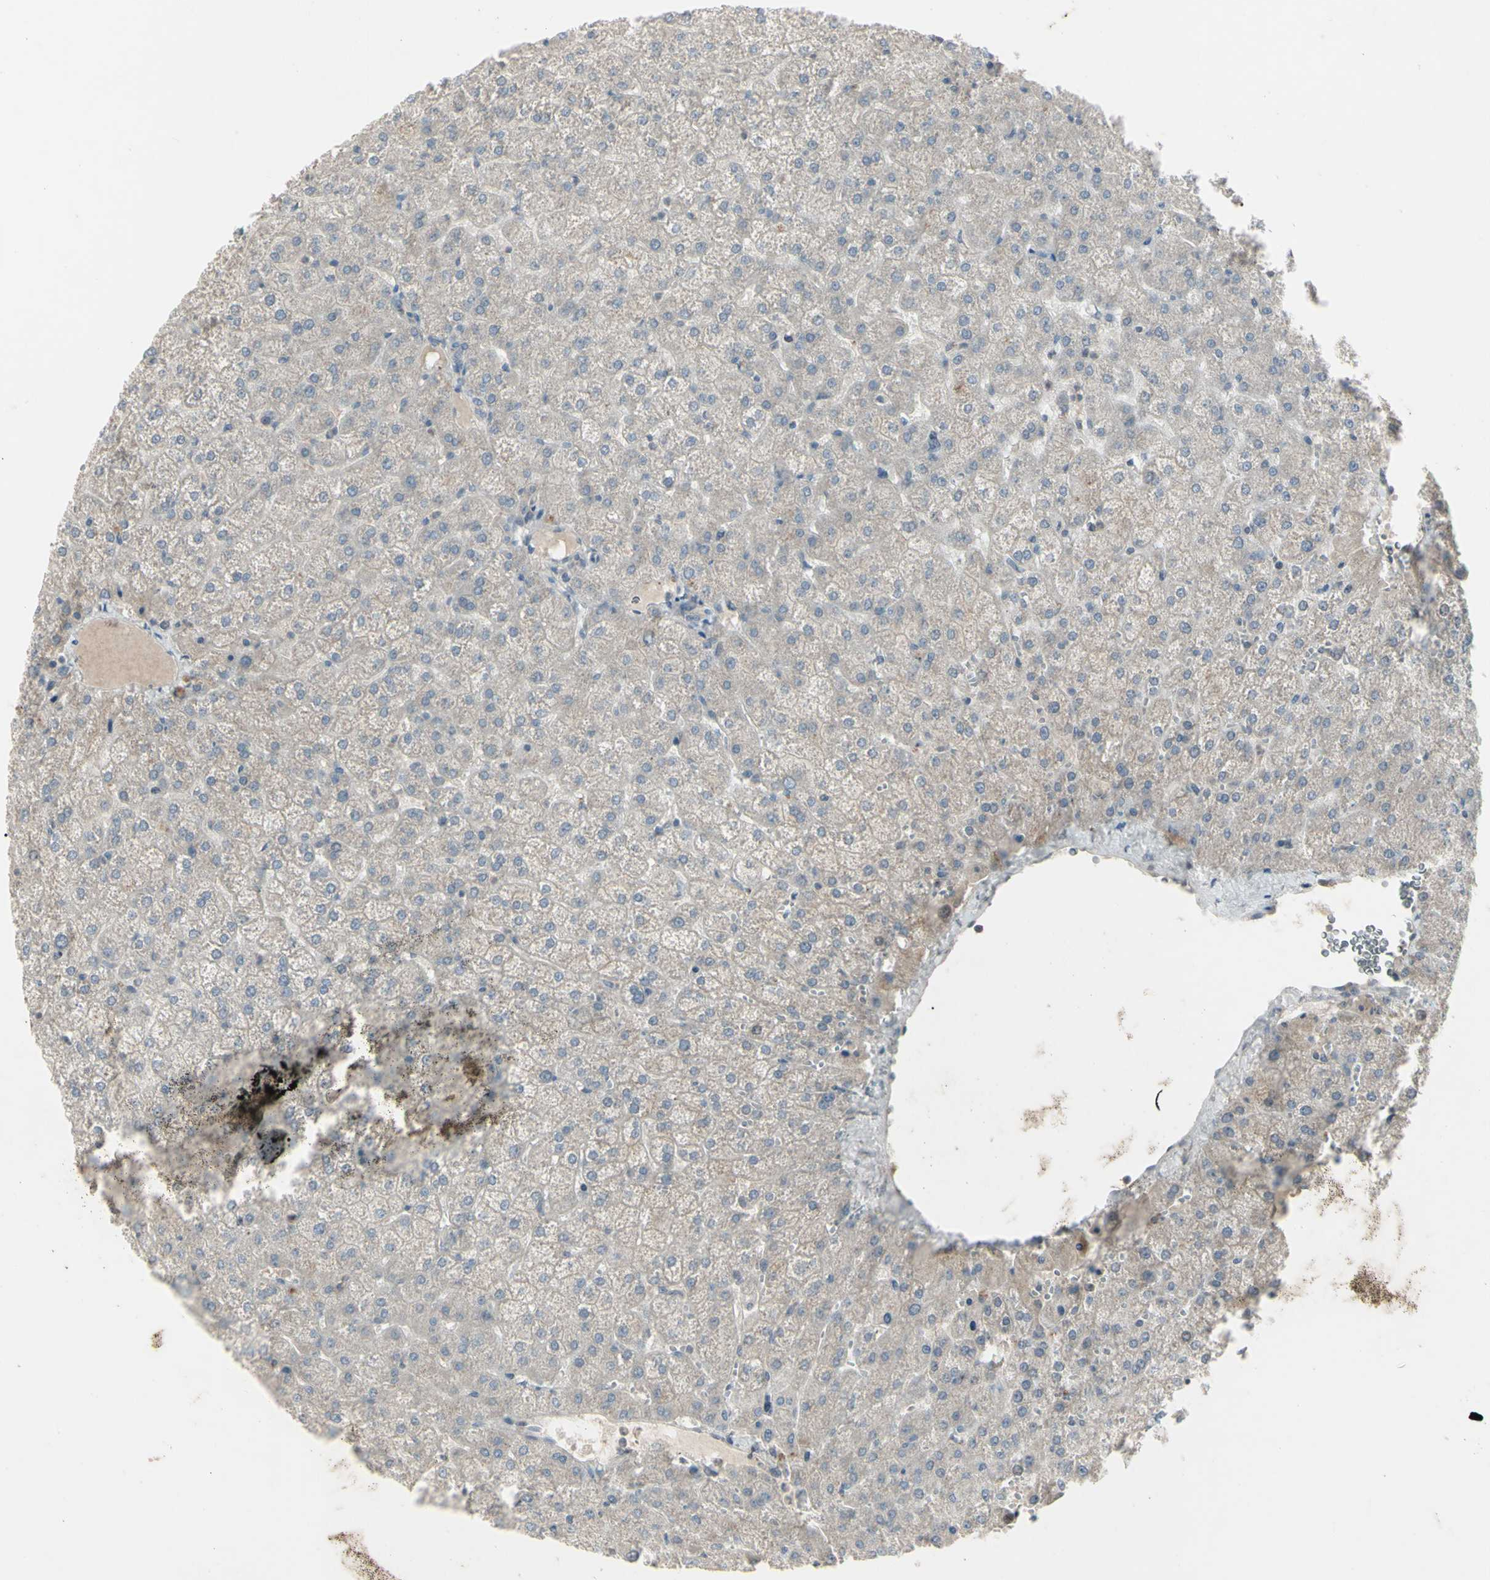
{"staining": {"intensity": "negative", "quantity": "none", "location": "none"}, "tissue": "liver", "cell_type": "Cholangiocytes", "image_type": "normal", "snomed": [{"axis": "morphology", "description": "Normal tissue, NOS"}, {"axis": "topography", "description": "Liver"}], "caption": "Immunohistochemistry (IHC) of unremarkable liver exhibits no staining in cholangiocytes. The staining was performed using DAB to visualize the protein expression in brown, while the nuclei were stained in blue with hematoxylin (Magnification: 20x).", "gene": "PIAS4", "patient": {"sex": "female", "age": 32}}